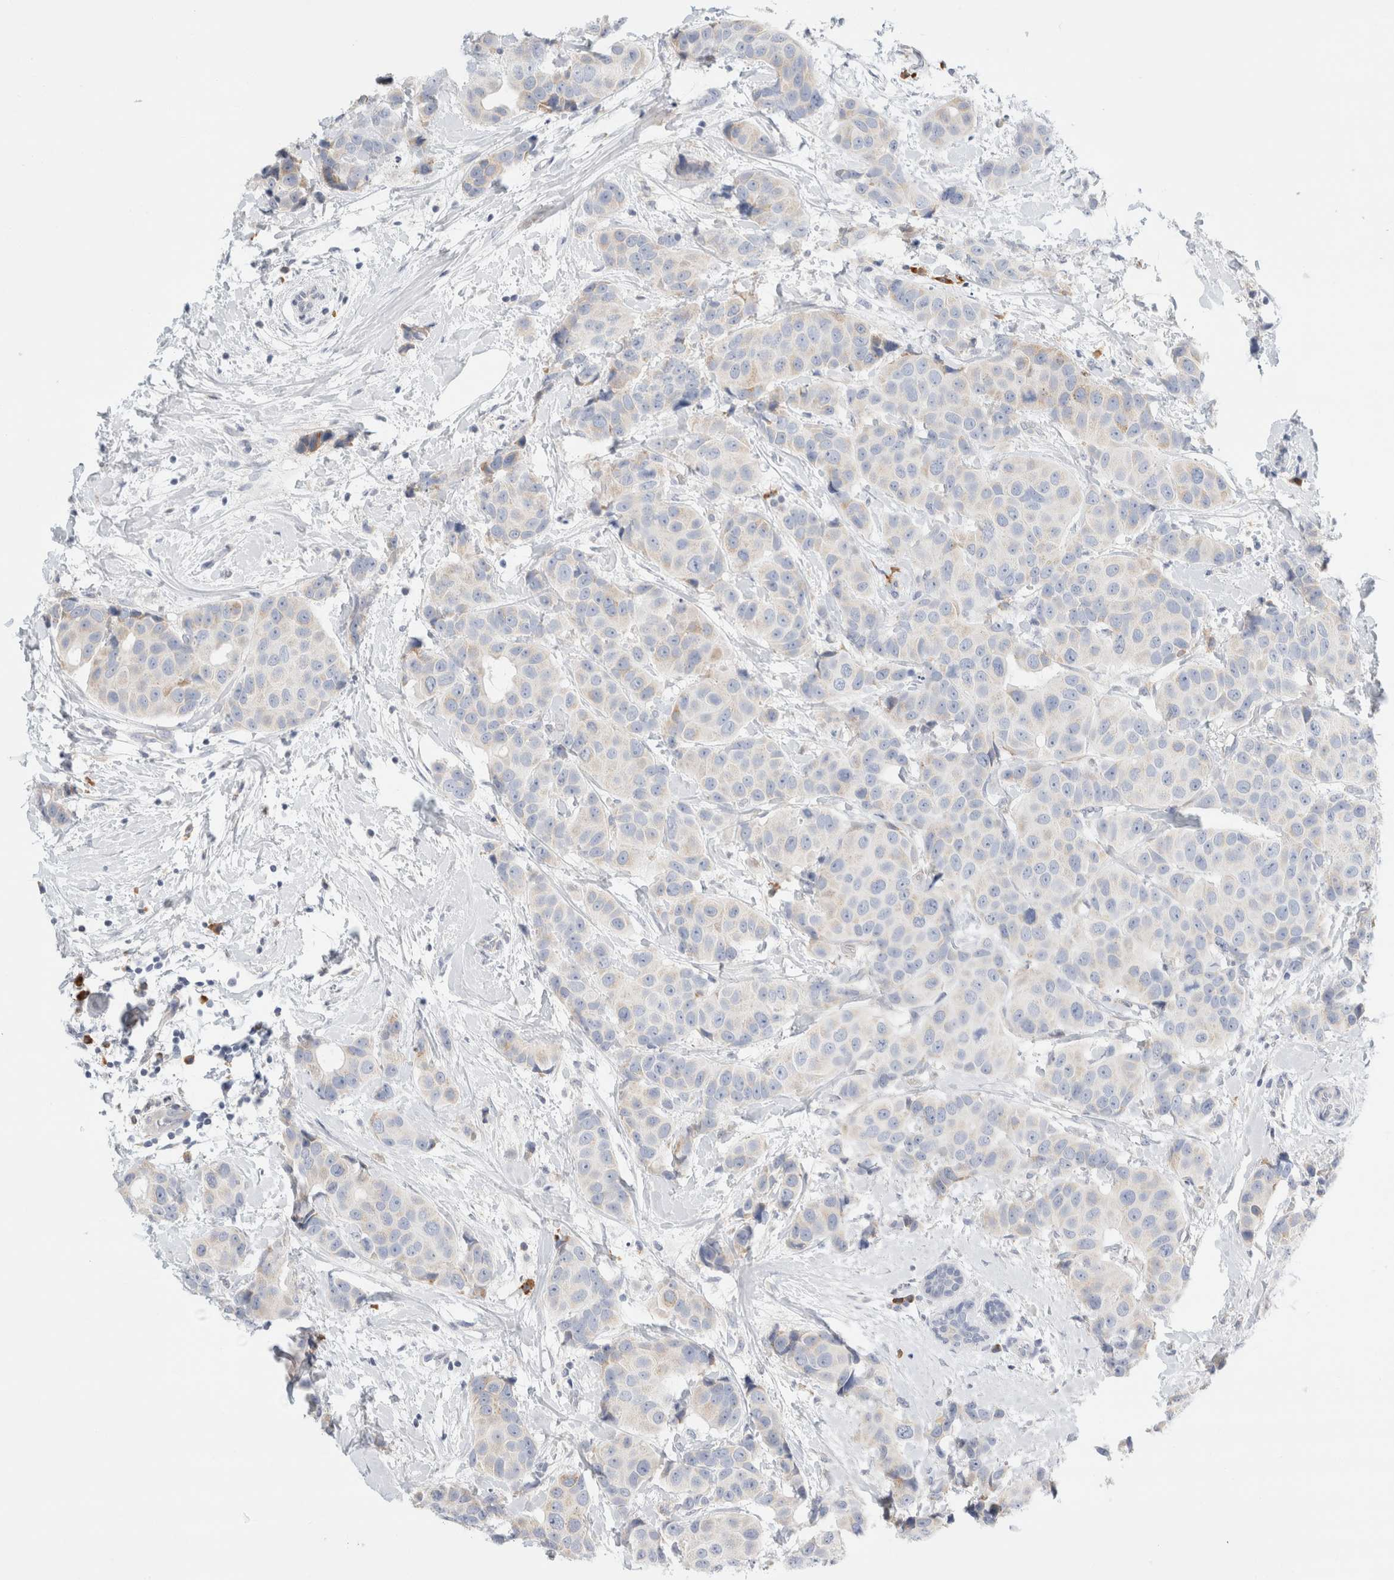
{"staining": {"intensity": "weak", "quantity": "<25%", "location": "cytoplasmic/membranous"}, "tissue": "breast cancer", "cell_type": "Tumor cells", "image_type": "cancer", "snomed": [{"axis": "morphology", "description": "Normal tissue, NOS"}, {"axis": "morphology", "description": "Duct carcinoma"}, {"axis": "topography", "description": "Breast"}], "caption": "The histopathology image displays no staining of tumor cells in intraductal carcinoma (breast).", "gene": "CSK", "patient": {"sex": "female", "age": 39}}